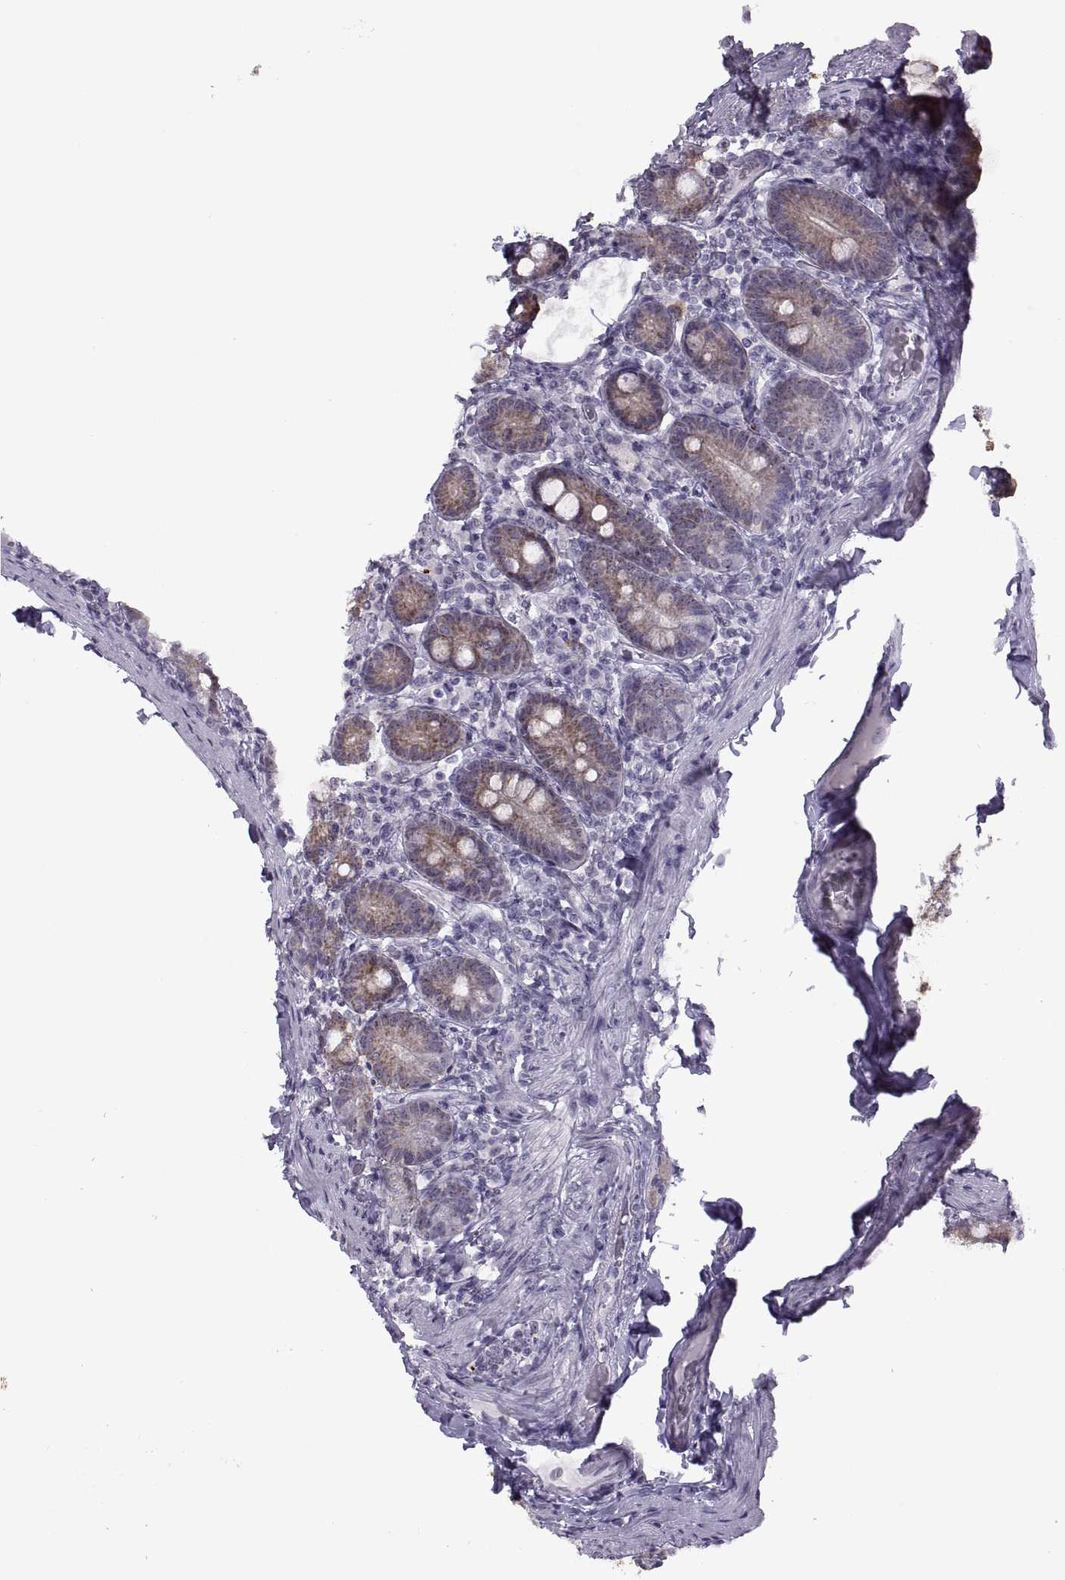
{"staining": {"intensity": "moderate", "quantity": "25%-75%", "location": "cytoplasmic/membranous"}, "tissue": "small intestine", "cell_type": "Glandular cells", "image_type": "normal", "snomed": [{"axis": "morphology", "description": "Normal tissue, NOS"}, {"axis": "topography", "description": "Small intestine"}], "caption": "Immunohistochemical staining of normal human small intestine shows medium levels of moderate cytoplasmic/membranous positivity in approximately 25%-75% of glandular cells.", "gene": "ASIC2", "patient": {"sex": "male", "age": 66}}